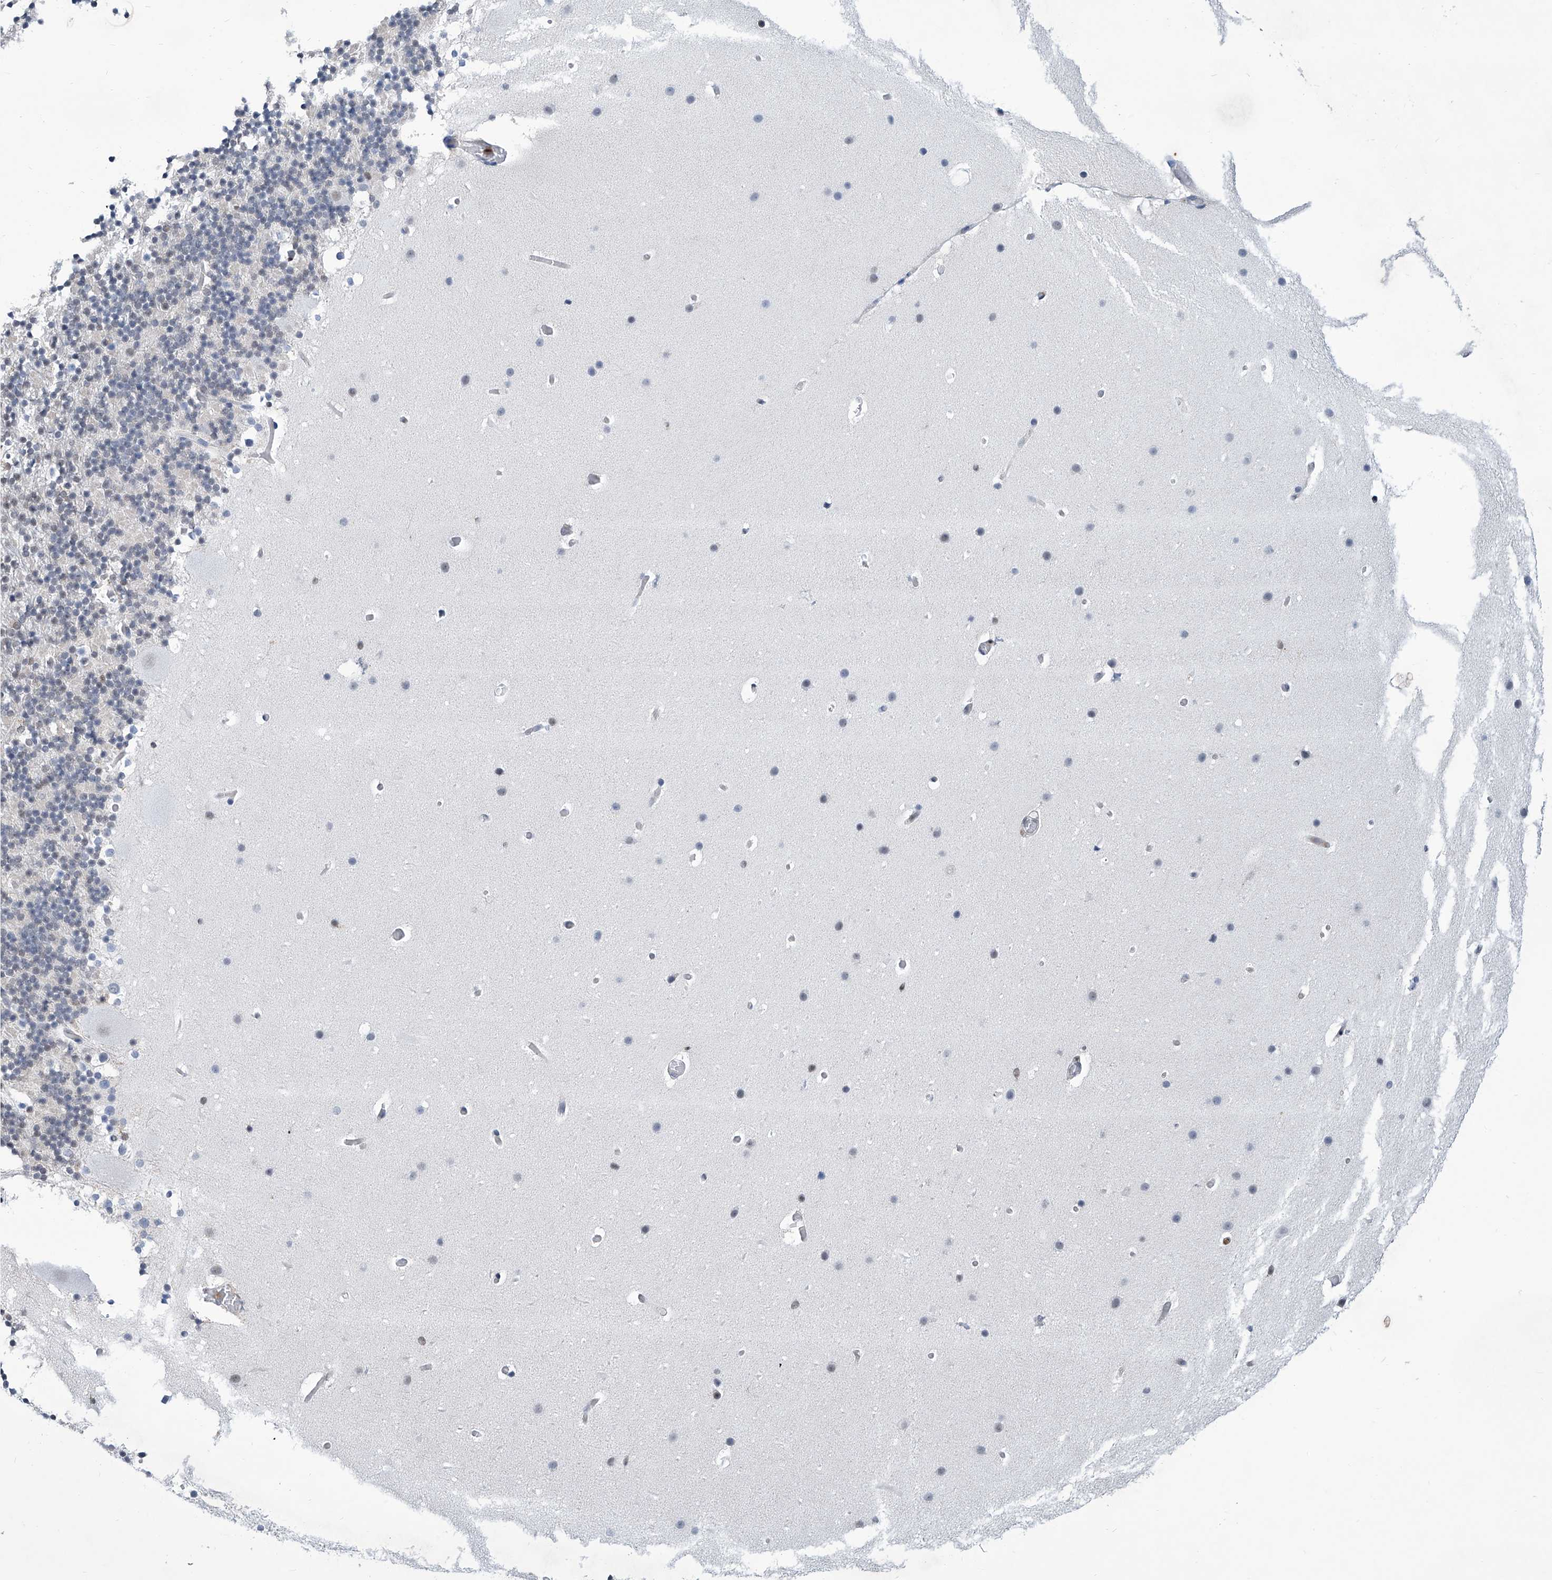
{"staining": {"intensity": "weak", "quantity": "<25%", "location": "nuclear"}, "tissue": "cerebellum", "cell_type": "Cells in granular layer", "image_type": "normal", "snomed": [{"axis": "morphology", "description": "Normal tissue, NOS"}, {"axis": "topography", "description": "Cerebellum"}], "caption": "This is a photomicrograph of immunohistochemistry (IHC) staining of unremarkable cerebellum, which shows no positivity in cells in granular layer.", "gene": "SREBF2", "patient": {"sex": "male", "age": 57}}